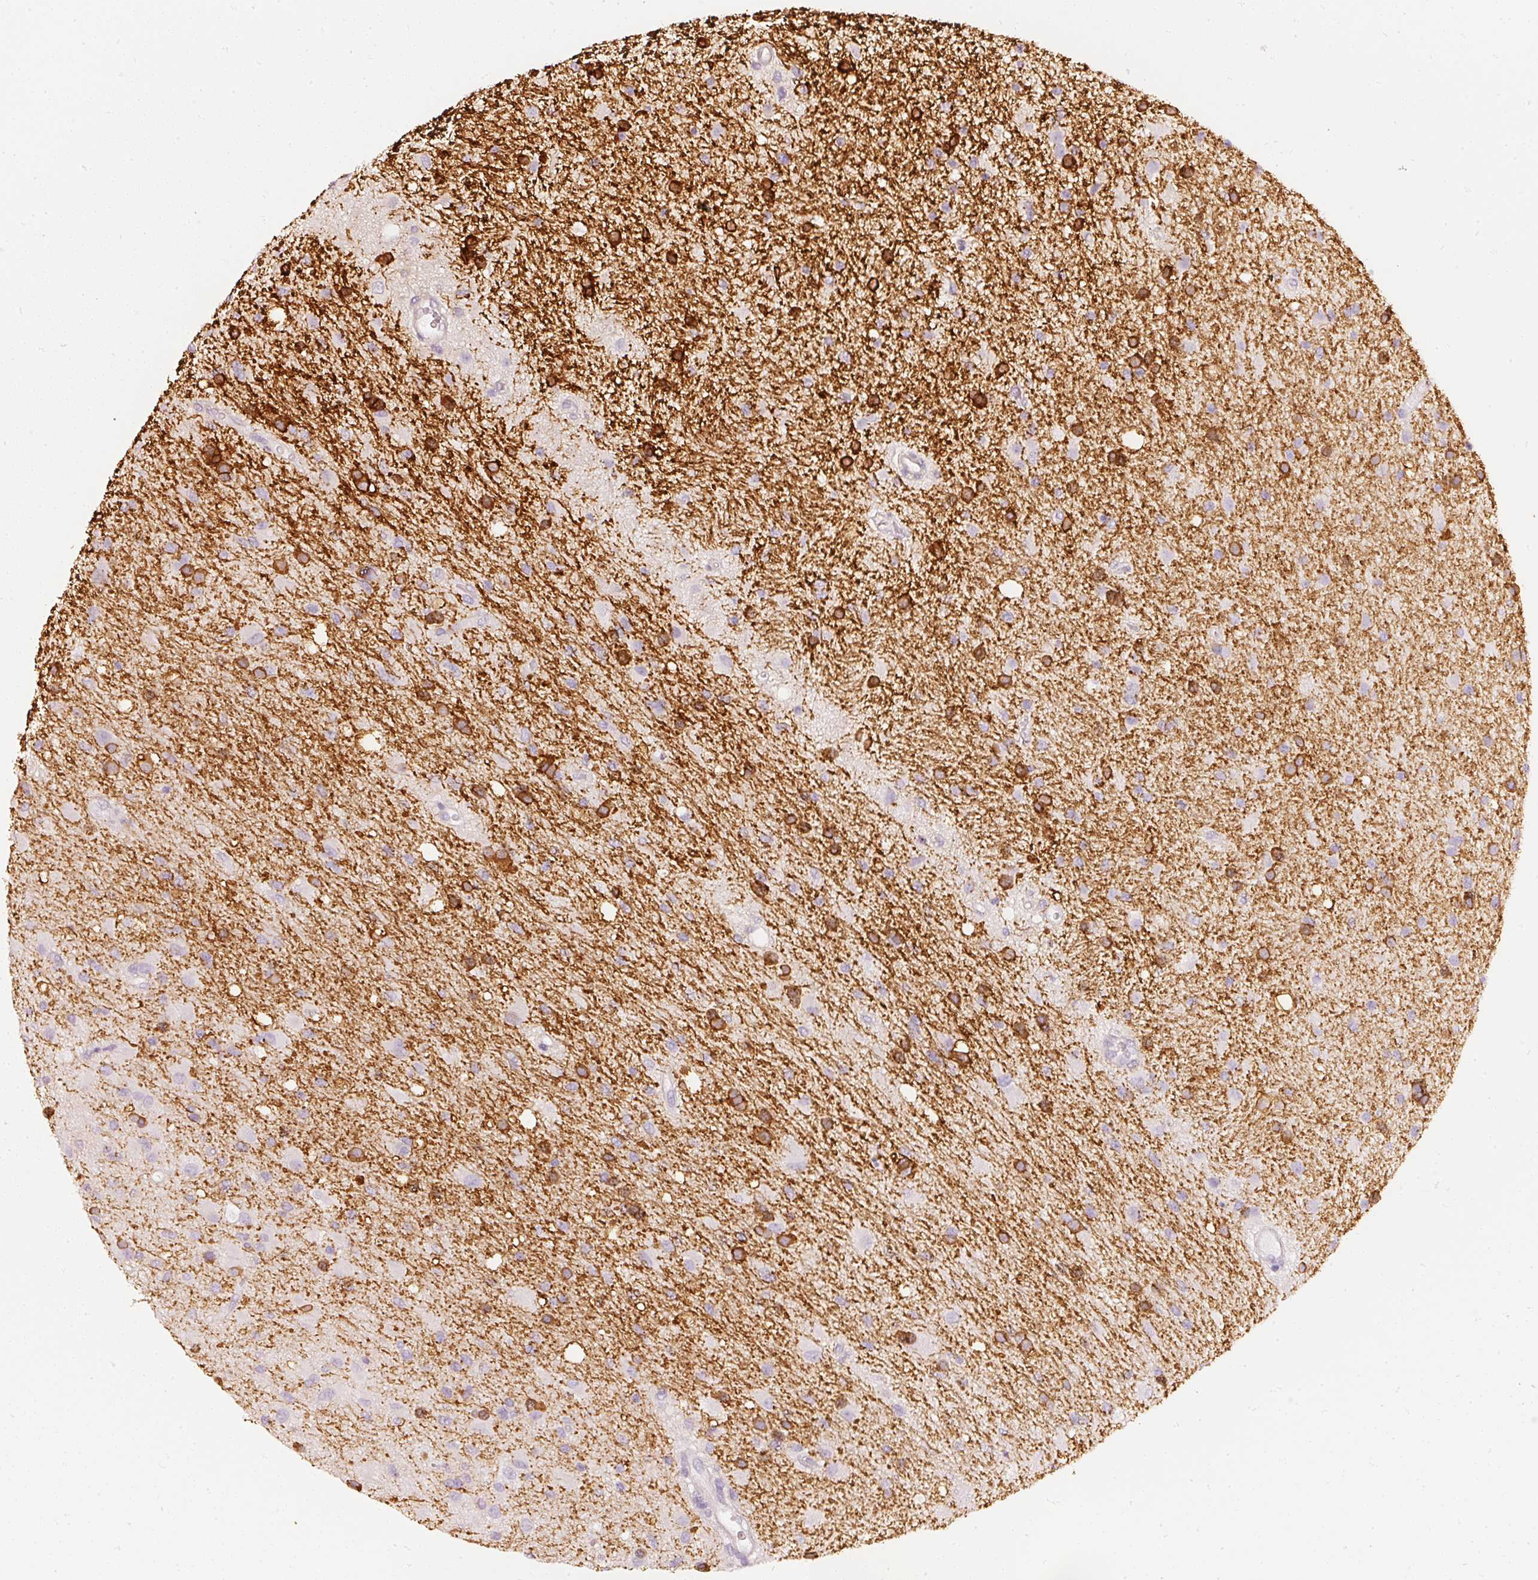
{"staining": {"intensity": "strong", "quantity": "<25%", "location": "cytoplasmic/membranous"}, "tissue": "glioma", "cell_type": "Tumor cells", "image_type": "cancer", "snomed": [{"axis": "morphology", "description": "Glioma, malignant, High grade"}, {"axis": "topography", "description": "Brain"}], "caption": "DAB (3,3'-diaminobenzidine) immunohistochemical staining of human malignant high-grade glioma displays strong cytoplasmic/membranous protein positivity in about <25% of tumor cells.", "gene": "CNP", "patient": {"sex": "male", "age": 67}}